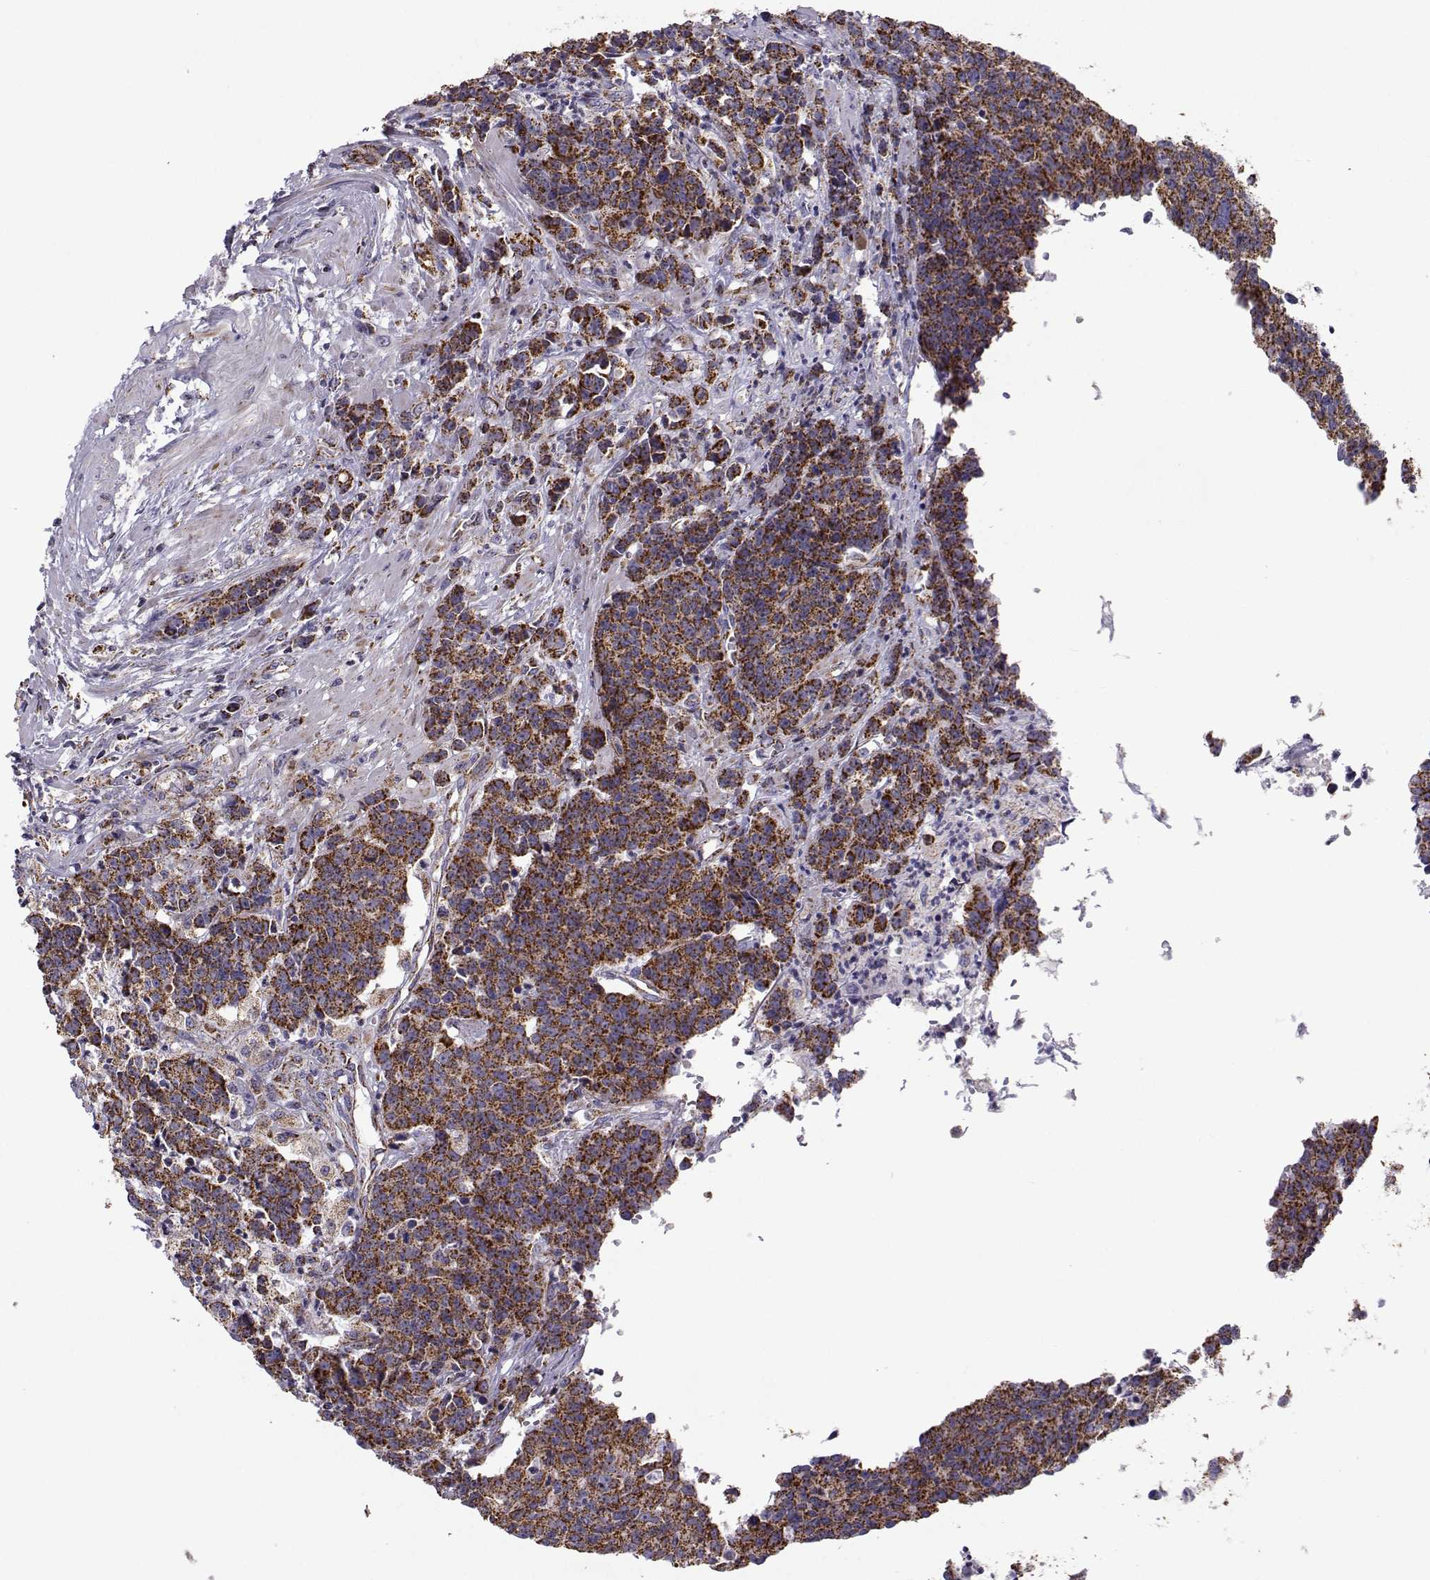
{"staining": {"intensity": "strong", "quantity": ">75%", "location": "cytoplasmic/membranous"}, "tissue": "prostate cancer", "cell_type": "Tumor cells", "image_type": "cancer", "snomed": [{"axis": "morphology", "description": "Adenocarcinoma, NOS"}, {"axis": "topography", "description": "Prostate"}], "caption": "DAB immunohistochemical staining of prostate adenocarcinoma displays strong cytoplasmic/membranous protein positivity in about >75% of tumor cells.", "gene": "NECAB3", "patient": {"sex": "male", "age": 67}}